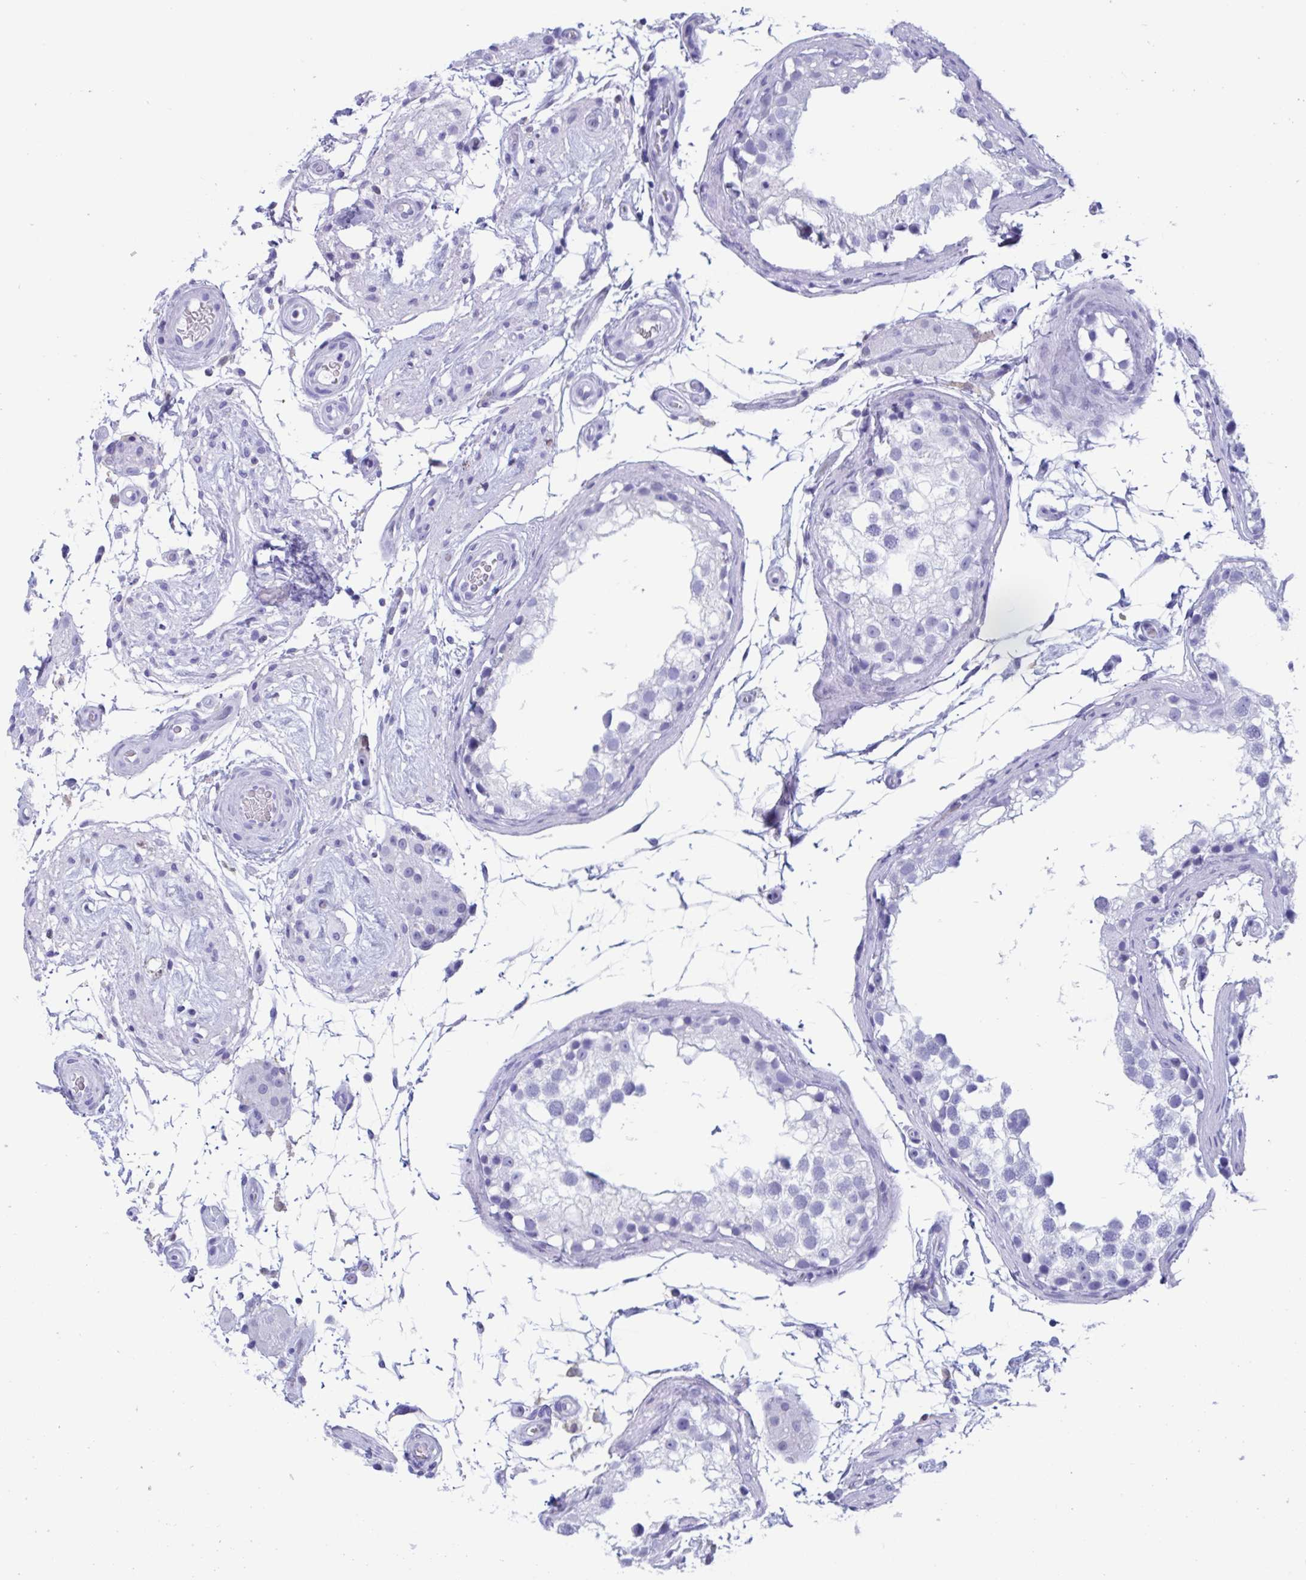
{"staining": {"intensity": "negative", "quantity": "none", "location": "none"}, "tissue": "testis", "cell_type": "Cells in seminiferous ducts", "image_type": "normal", "snomed": [{"axis": "morphology", "description": "Normal tissue, NOS"}, {"axis": "morphology", "description": "Seminoma, NOS"}, {"axis": "topography", "description": "Testis"}], "caption": "The immunohistochemistry (IHC) histopathology image has no significant expression in cells in seminiferous ducts of testis.", "gene": "ZNF850", "patient": {"sex": "male", "age": 65}}